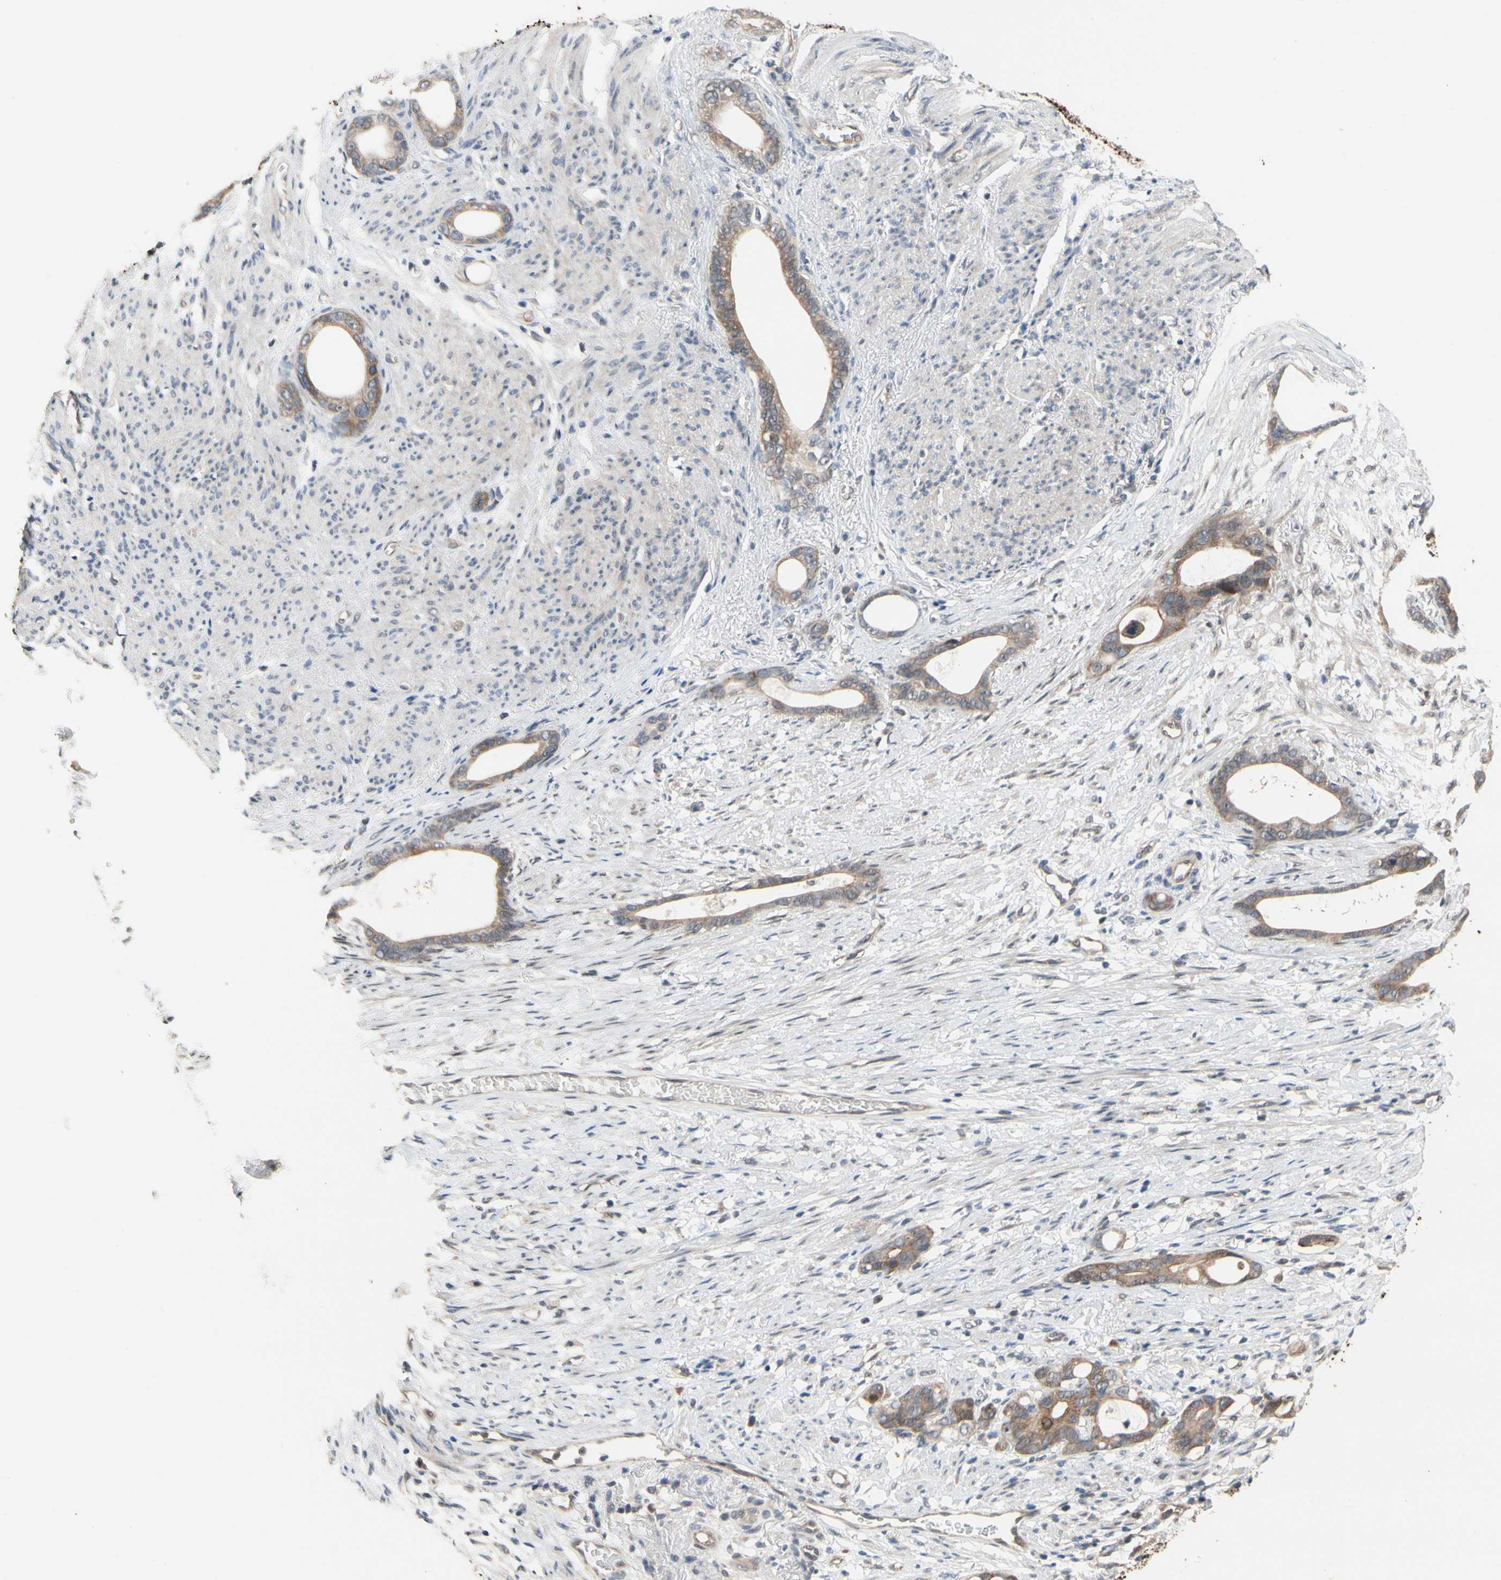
{"staining": {"intensity": "moderate", "quantity": ">75%", "location": "cytoplasmic/membranous"}, "tissue": "stomach cancer", "cell_type": "Tumor cells", "image_type": "cancer", "snomed": [{"axis": "morphology", "description": "Adenocarcinoma, NOS"}, {"axis": "topography", "description": "Stomach"}], "caption": "Human adenocarcinoma (stomach) stained with a brown dye exhibits moderate cytoplasmic/membranous positive staining in about >75% of tumor cells.", "gene": "NGEF", "patient": {"sex": "female", "age": 75}}